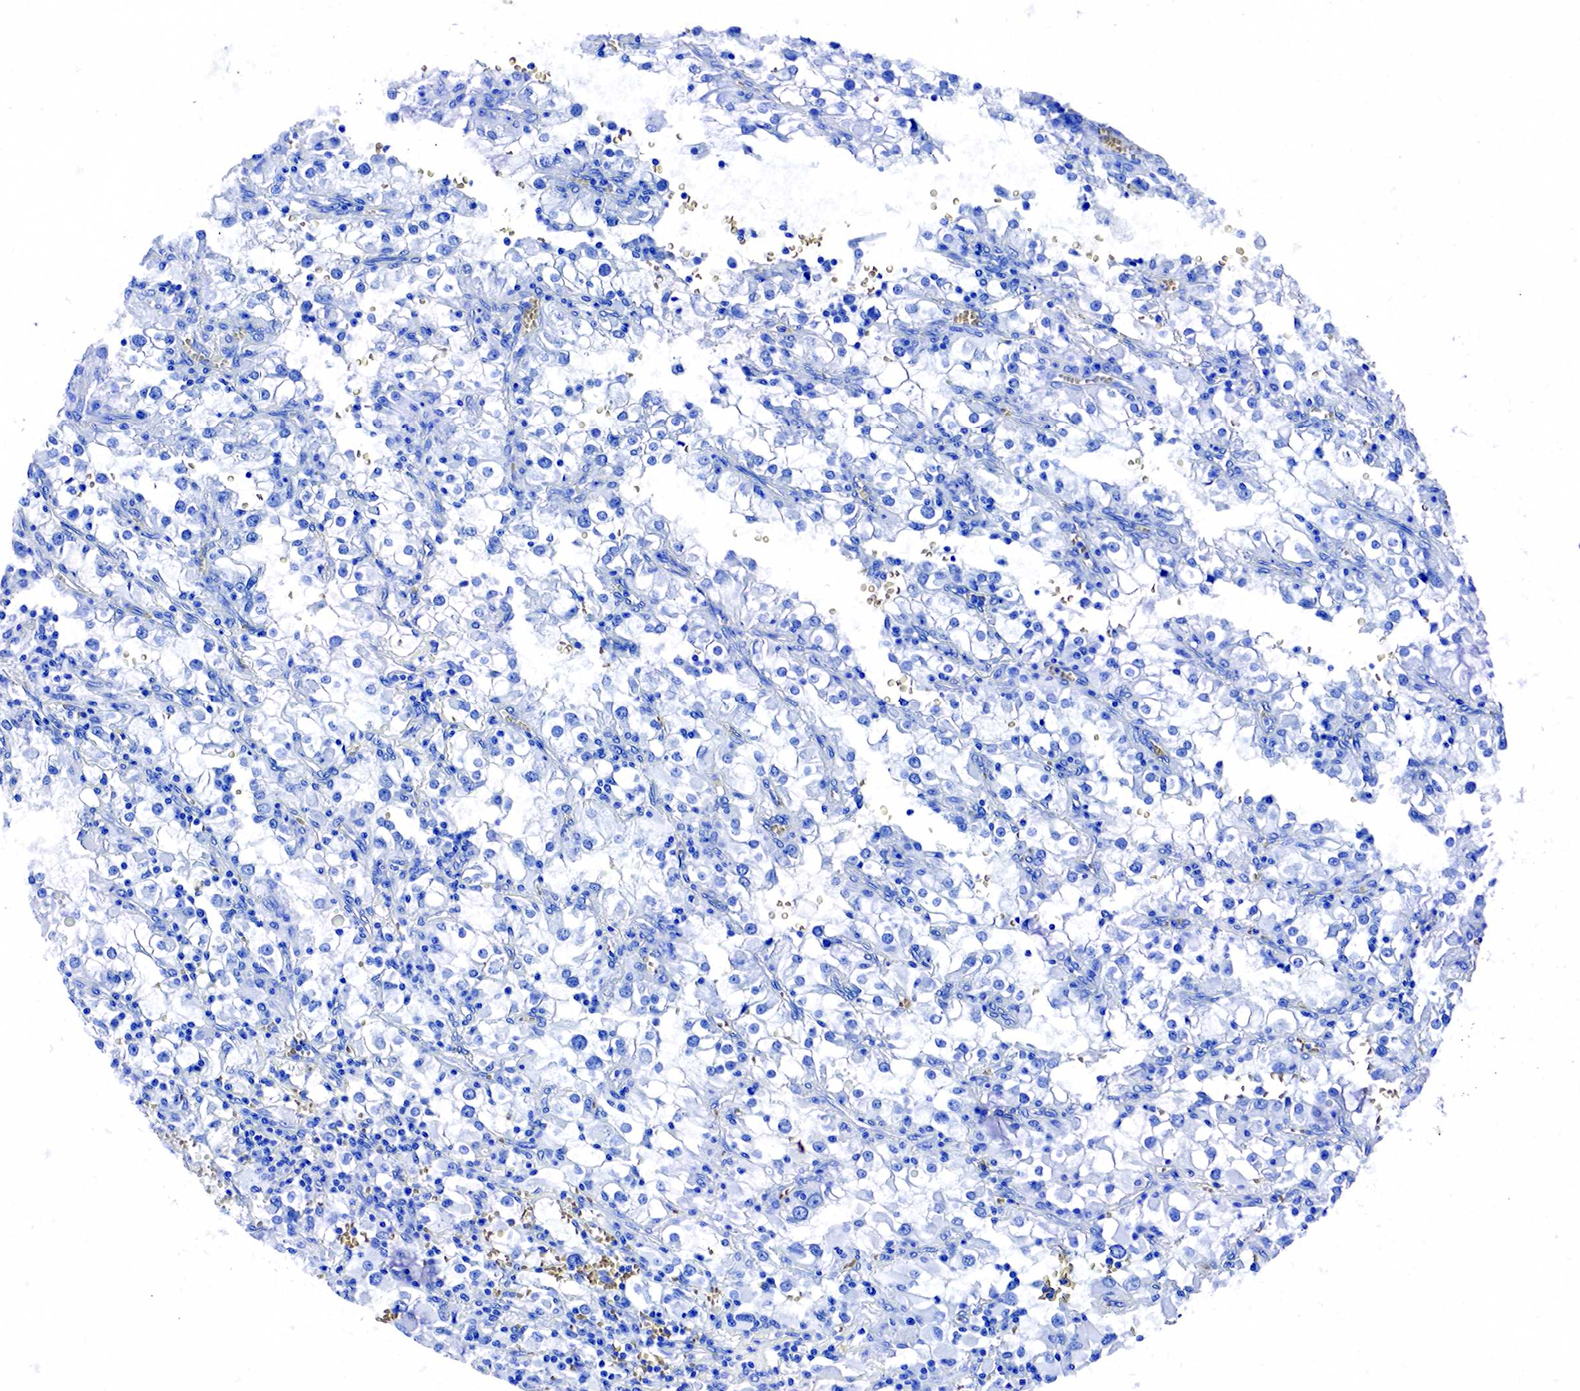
{"staining": {"intensity": "negative", "quantity": "none", "location": "none"}, "tissue": "renal cancer", "cell_type": "Tumor cells", "image_type": "cancer", "snomed": [{"axis": "morphology", "description": "Adenocarcinoma, NOS"}, {"axis": "topography", "description": "Kidney"}], "caption": "High magnification brightfield microscopy of renal adenocarcinoma stained with DAB (3,3'-diaminobenzidine) (brown) and counterstained with hematoxylin (blue): tumor cells show no significant expression.", "gene": "ACP3", "patient": {"sex": "female", "age": 52}}